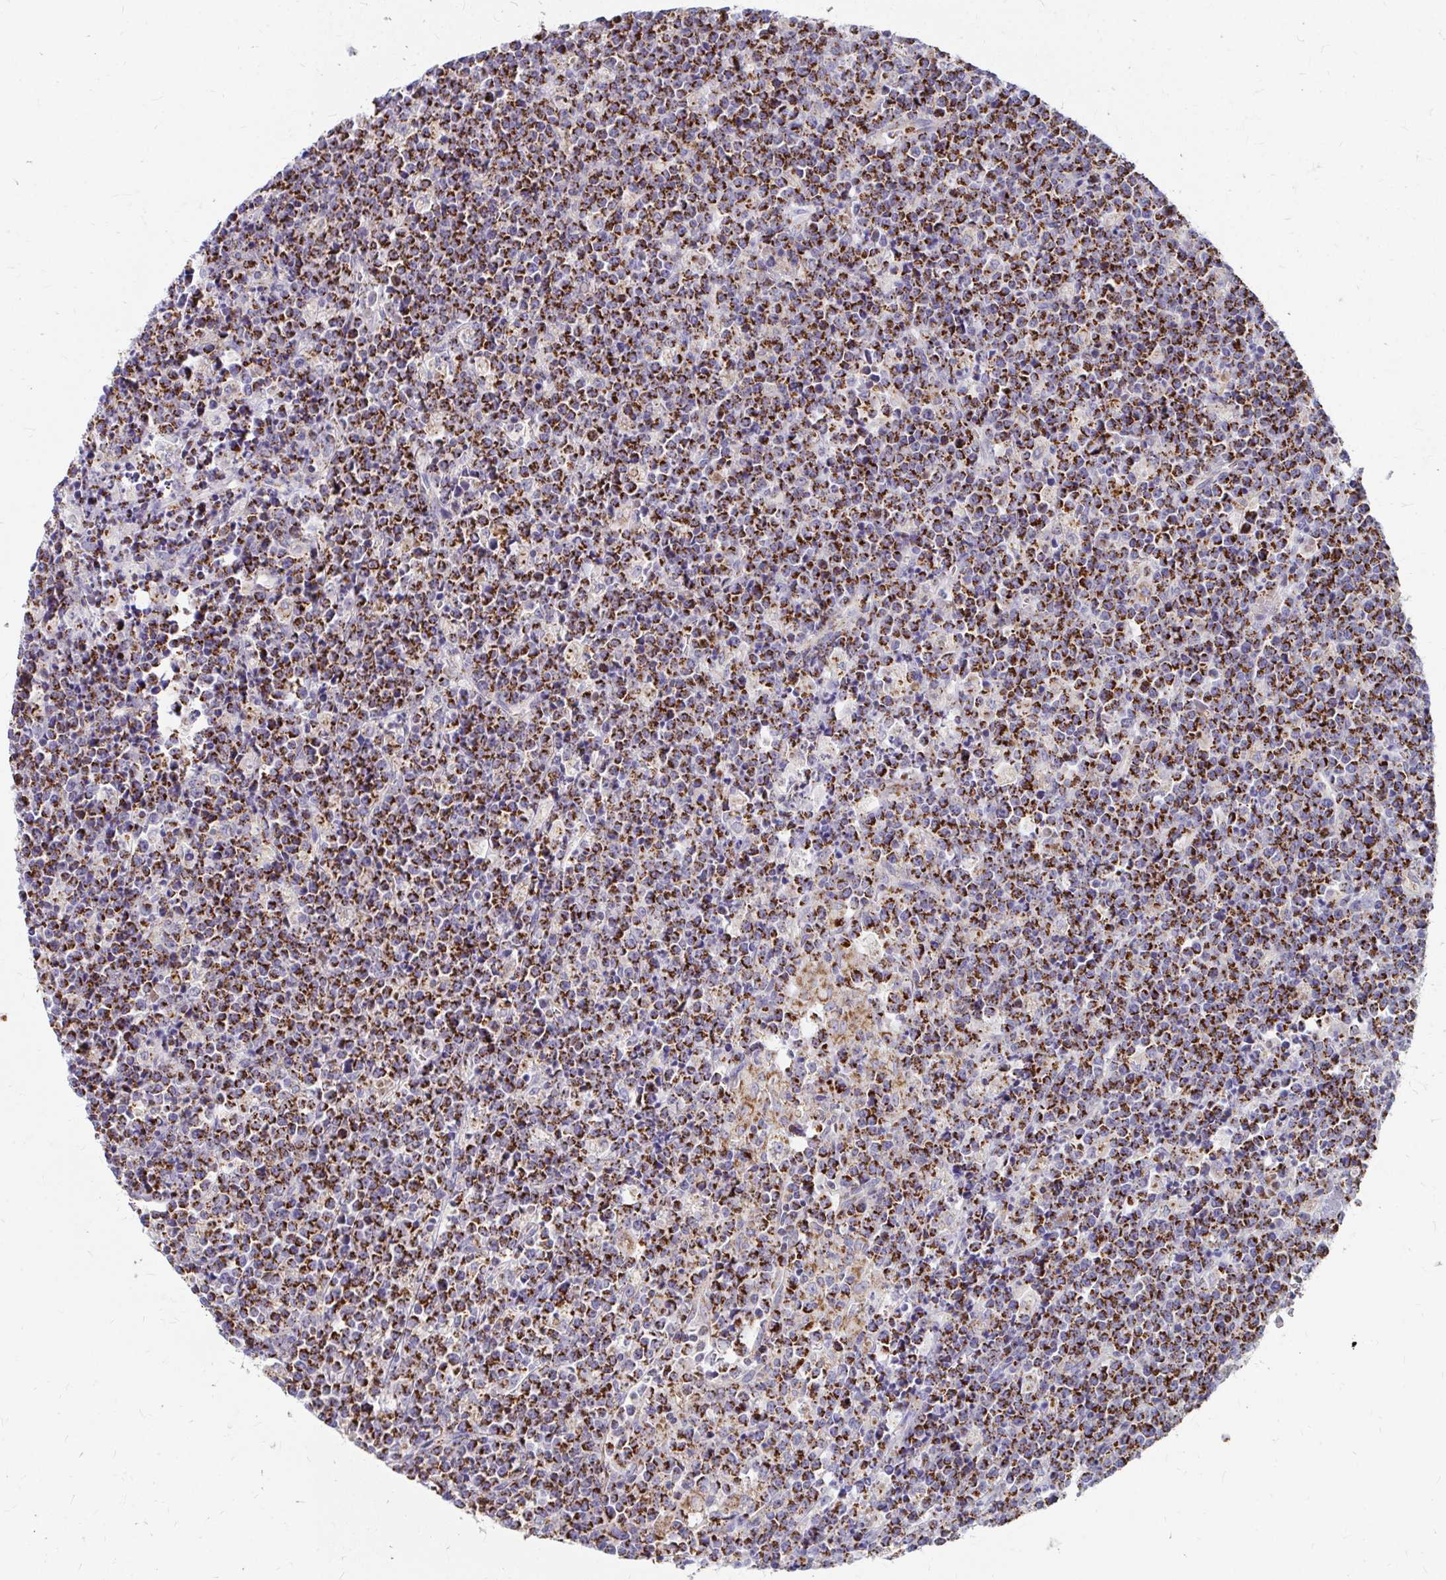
{"staining": {"intensity": "strong", "quantity": ">75%", "location": "cytoplasmic/membranous"}, "tissue": "lymphoma", "cell_type": "Tumor cells", "image_type": "cancer", "snomed": [{"axis": "morphology", "description": "Malignant lymphoma, non-Hodgkin's type, High grade"}, {"axis": "topography", "description": "Ovary"}], "caption": "This micrograph reveals IHC staining of human malignant lymphoma, non-Hodgkin's type (high-grade), with high strong cytoplasmic/membranous positivity in approximately >75% of tumor cells.", "gene": "EXOC5", "patient": {"sex": "female", "age": 56}}